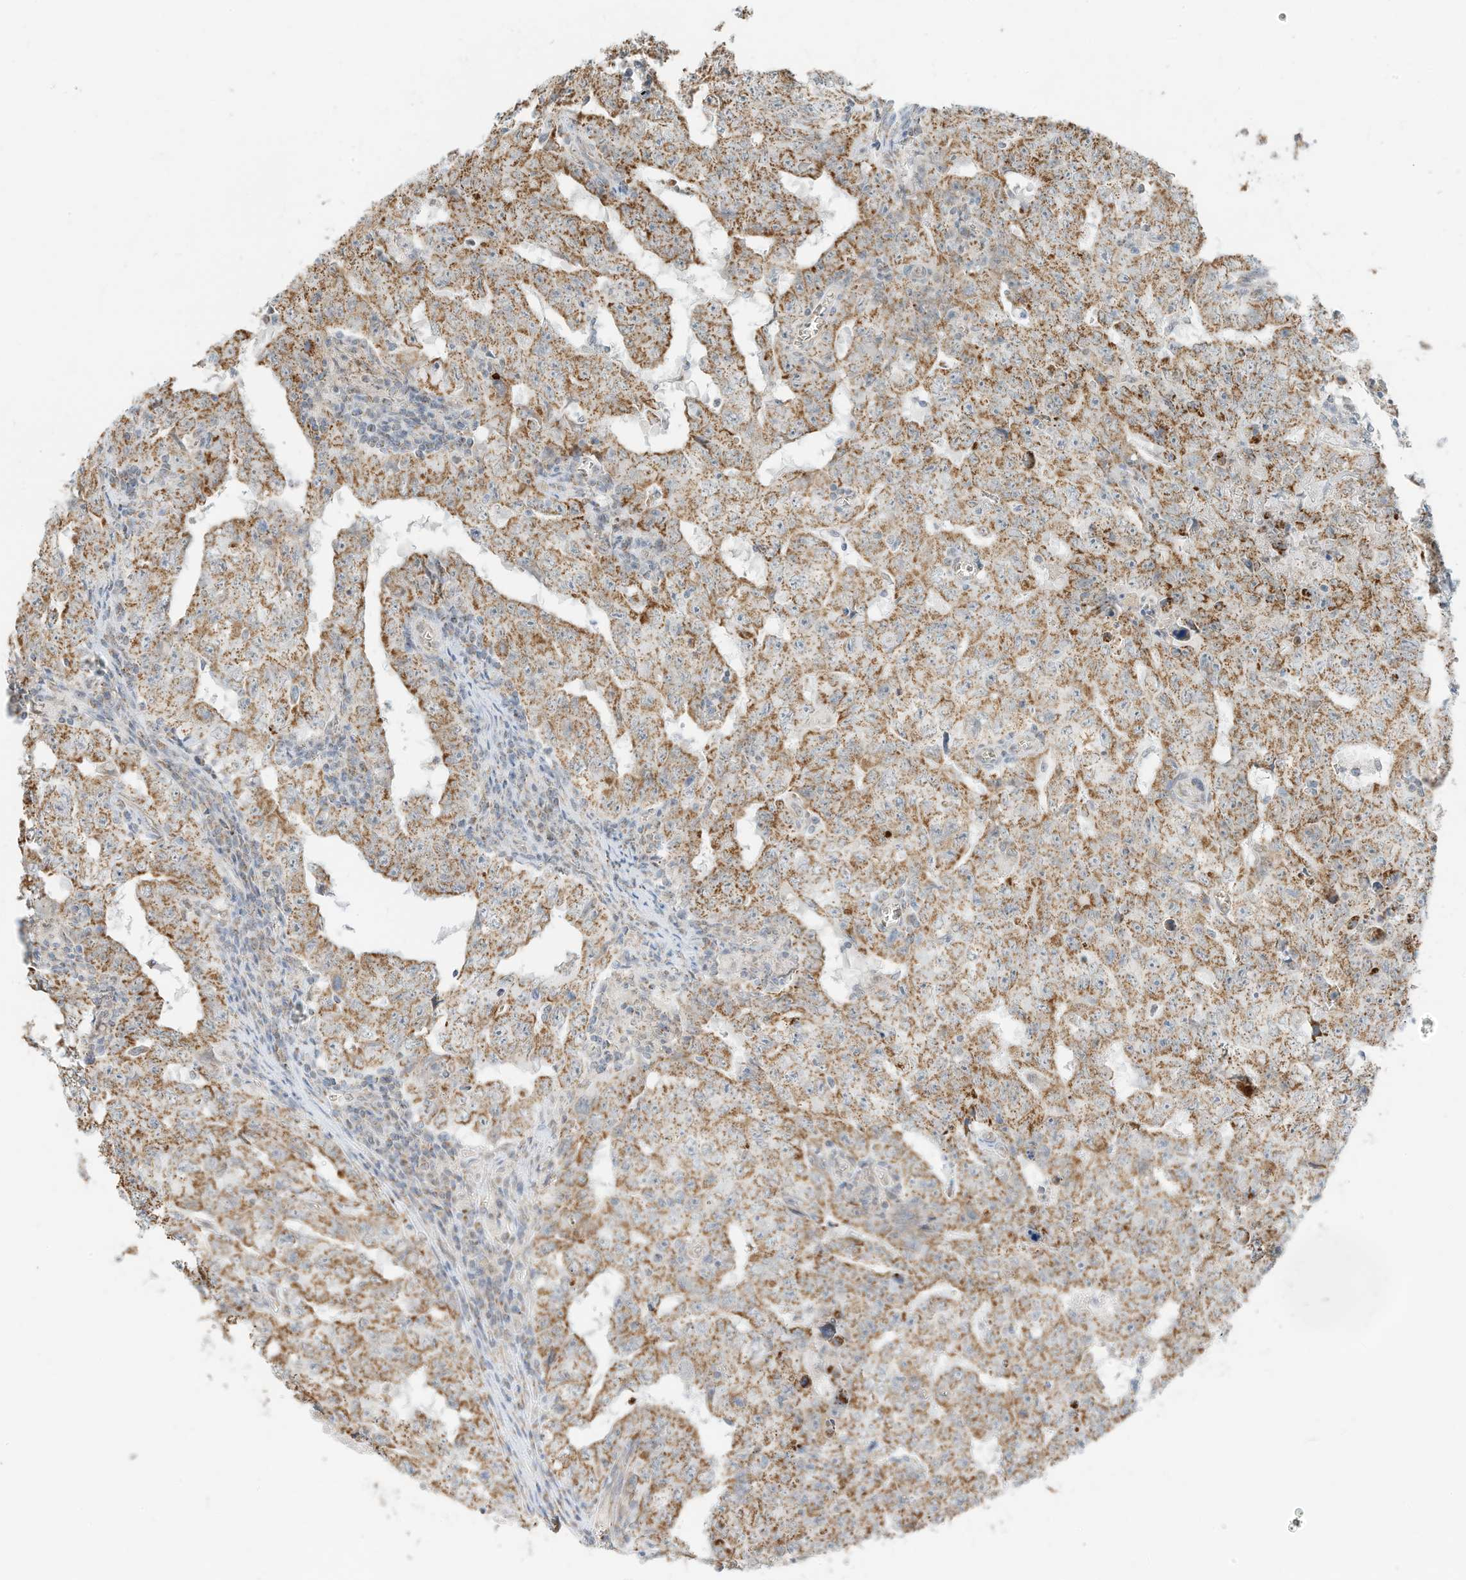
{"staining": {"intensity": "moderate", "quantity": ">75%", "location": "cytoplasmic/membranous"}, "tissue": "testis cancer", "cell_type": "Tumor cells", "image_type": "cancer", "snomed": [{"axis": "morphology", "description": "Carcinoma, Embryonal, NOS"}, {"axis": "topography", "description": "Testis"}], "caption": "Immunohistochemical staining of human testis cancer (embryonal carcinoma) demonstrates medium levels of moderate cytoplasmic/membranous positivity in about >75% of tumor cells. (Stains: DAB in brown, nuclei in blue, Microscopy: brightfield microscopy at high magnification).", "gene": "MTUS2", "patient": {"sex": "male", "age": 26}}